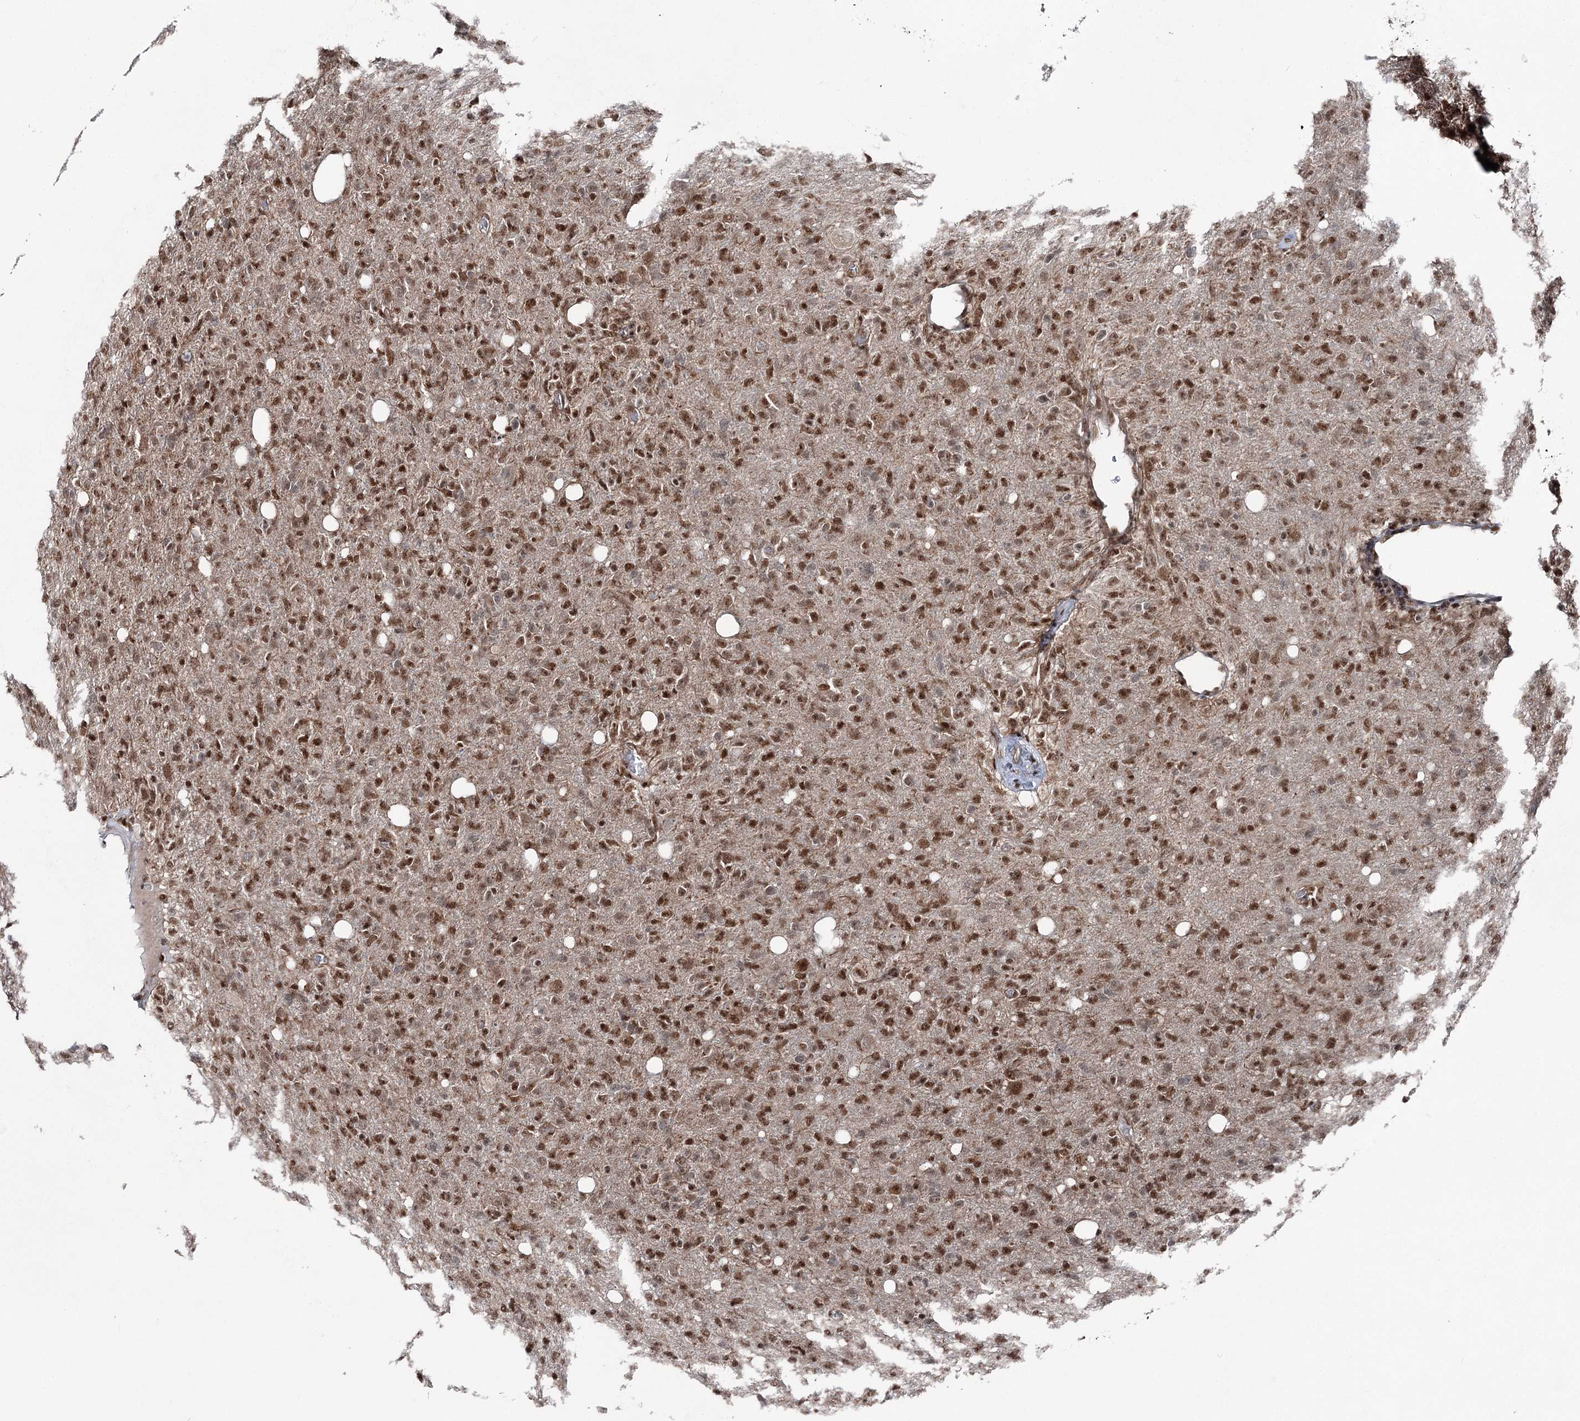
{"staining": {"intensity": "moderate", "quantity": ">75%", "location": "nuclear"}, "tissue": "glioma", "cell_type": "Tumor cells", "image_type": "cancer", "snomed": [{"axis": "morphology", "description": "Glioma, malignant, High grade"}, {"axis": "topography", "description": "Brain"}], "caption": "Protein staining displays moderate nuclear expression in approximately >75% of tumor cells in glioma.", "gene": "ZCCHC8", "patient": {"sex": "female", "age": 57}}